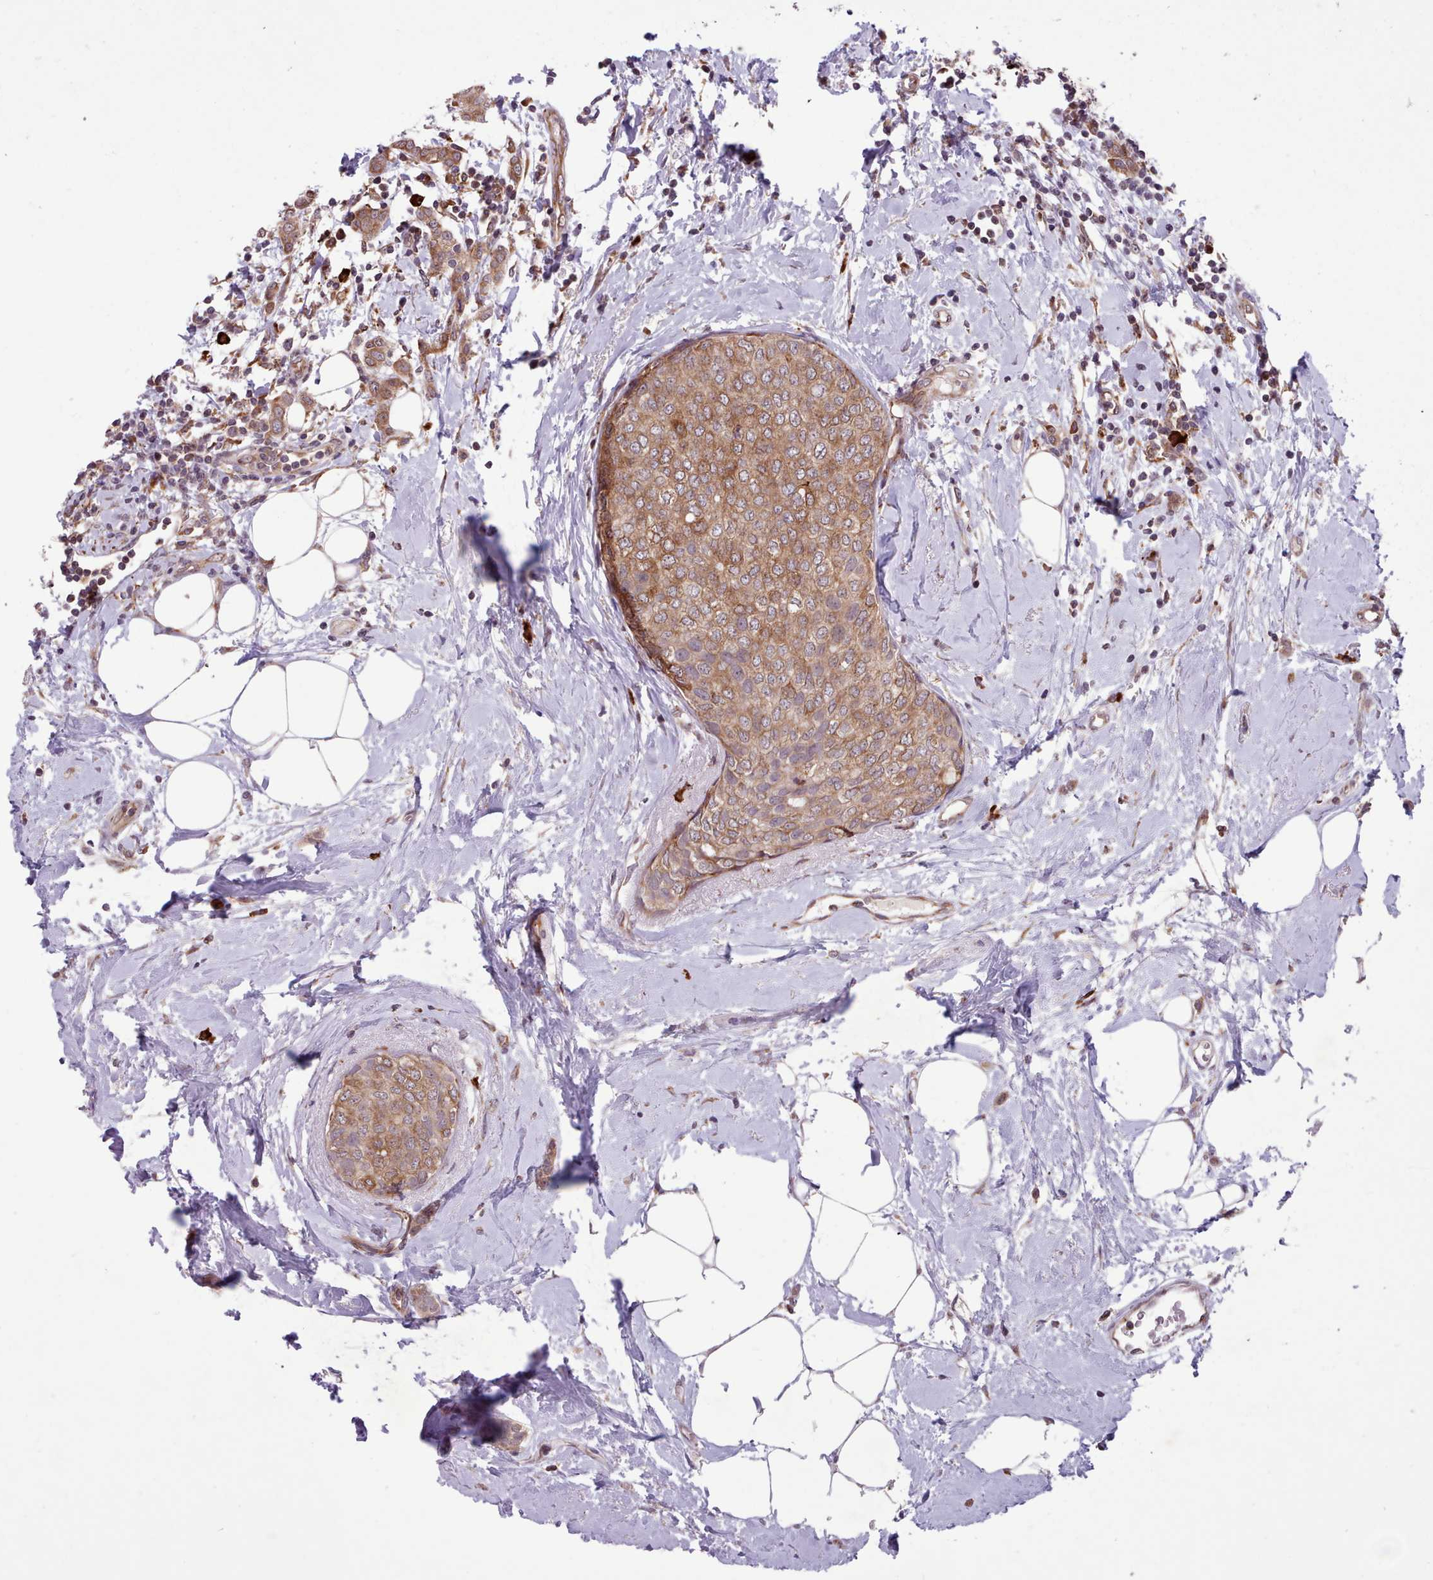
{"staining": {"intensity": "moderate", "quantity": ">75%", "location": "cytoplasmic/membranous"}, "tissue": "breast cancer", "cell_type": "Tumor cells", "image_type": "cancer", "snomed": [{"axis": "morphology", "description": "Duct carcinoma"}, {"axis": "topography", "description": "Breast"}], "caption": "This histopathology image demonstrates breast cancer stained with IHC to label a protein in brown. The cytoplasmic/membranous of tumor cells show moderate positivity for the protein. Nuclei are counter-stained blue.", "gene": "TTLL3", "patient": {"sex": "female", "age": 72}}